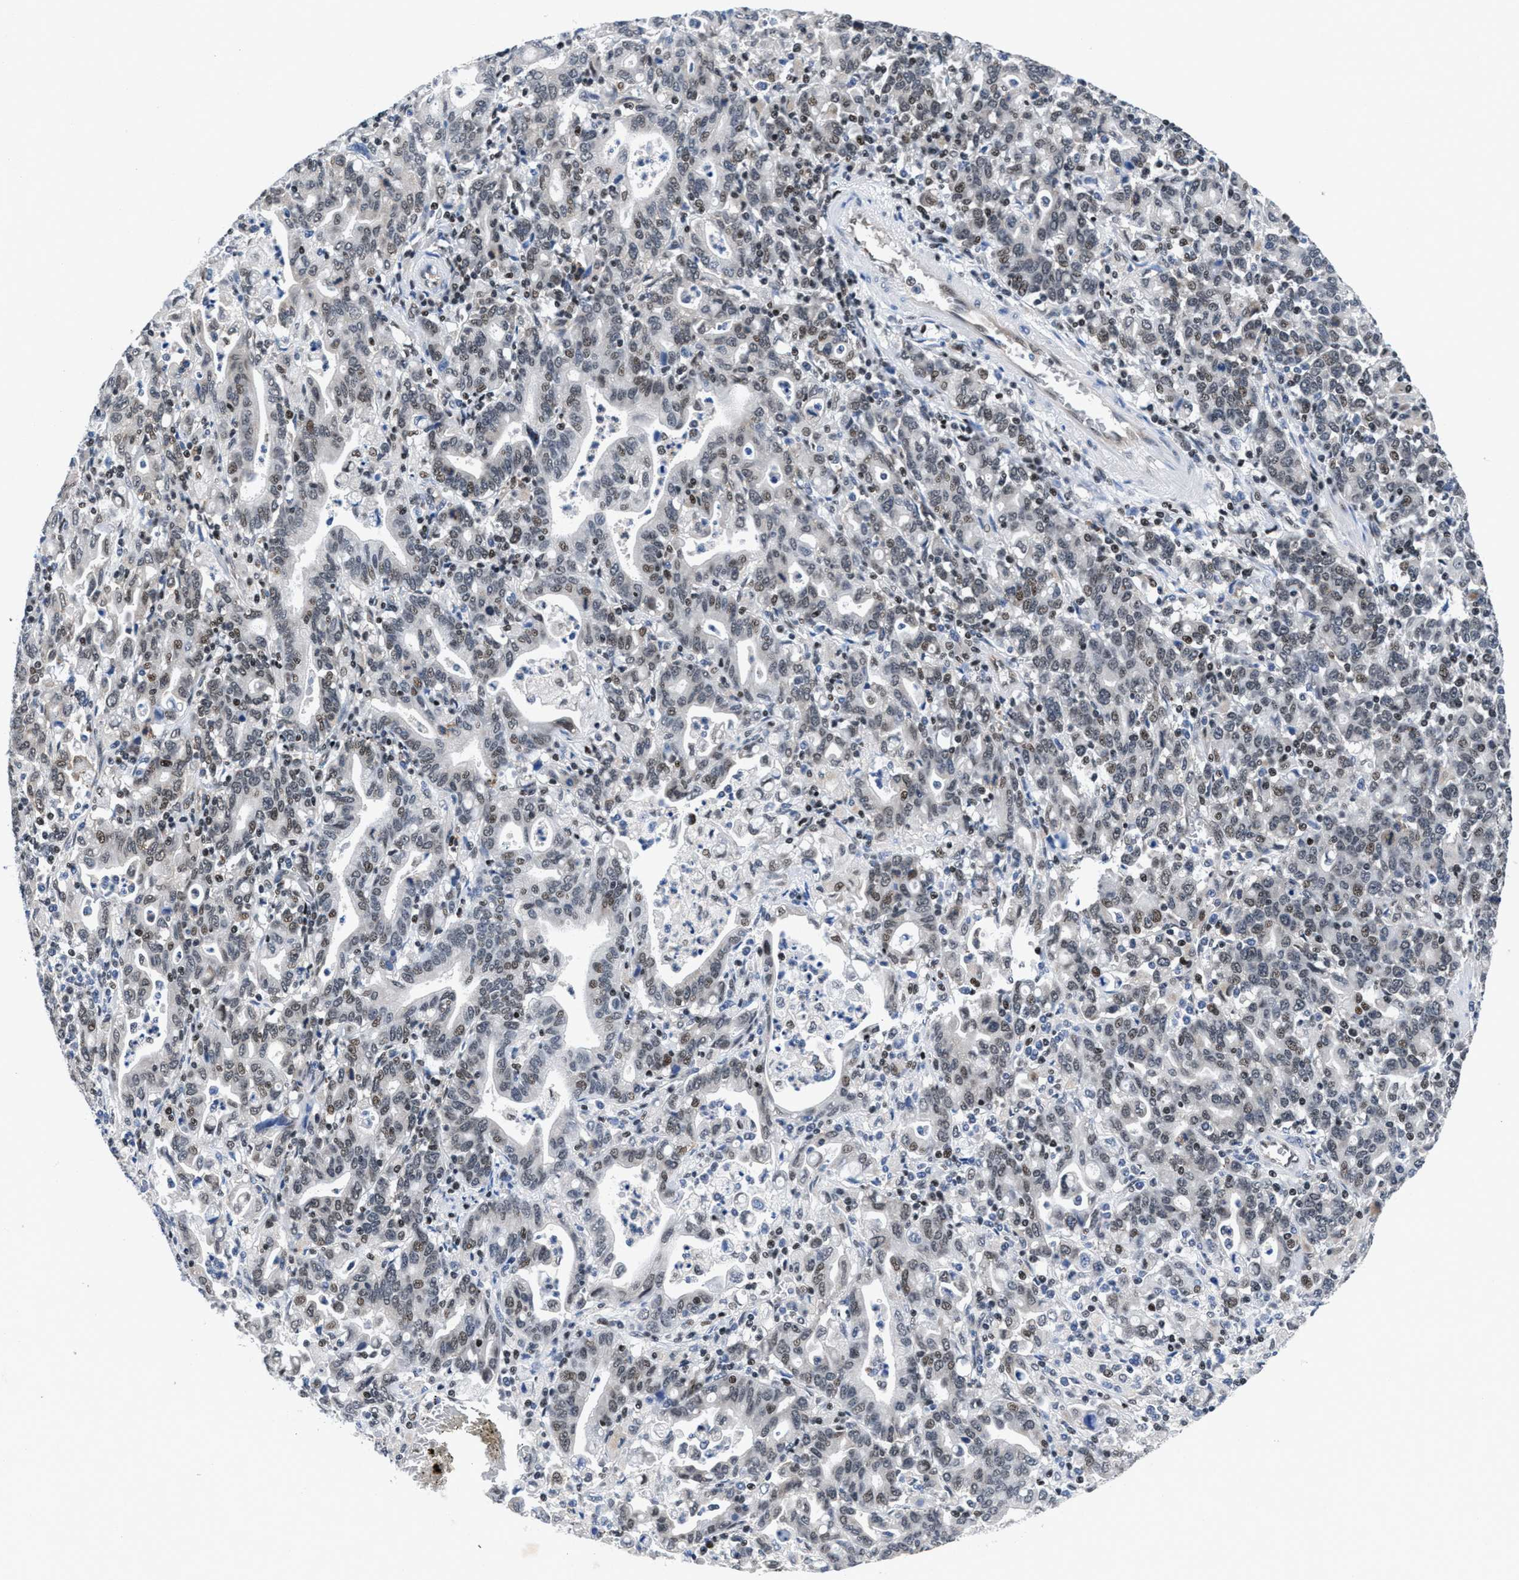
{"staining": {"intensity": "weak", "quantity": "25%-75%", "location": "nuclear"}, "tissue": "stomach cancer", "cell_type": "Tumor cells", "image_type": "cancer", "snomed": [{"axis": "morphology", "description": "Adenocarcinoma, NOS"}, {"axis": "topography", "description": "Stomach, upper"}], "caption": "This is a micrograph of immunohistochemistry staining of stomach adenocarcinoma, which shows weak positivity in the nuclear of tumor cells.", "gene": "WDR81", "patient": {"sex": "male", "age": 69}}